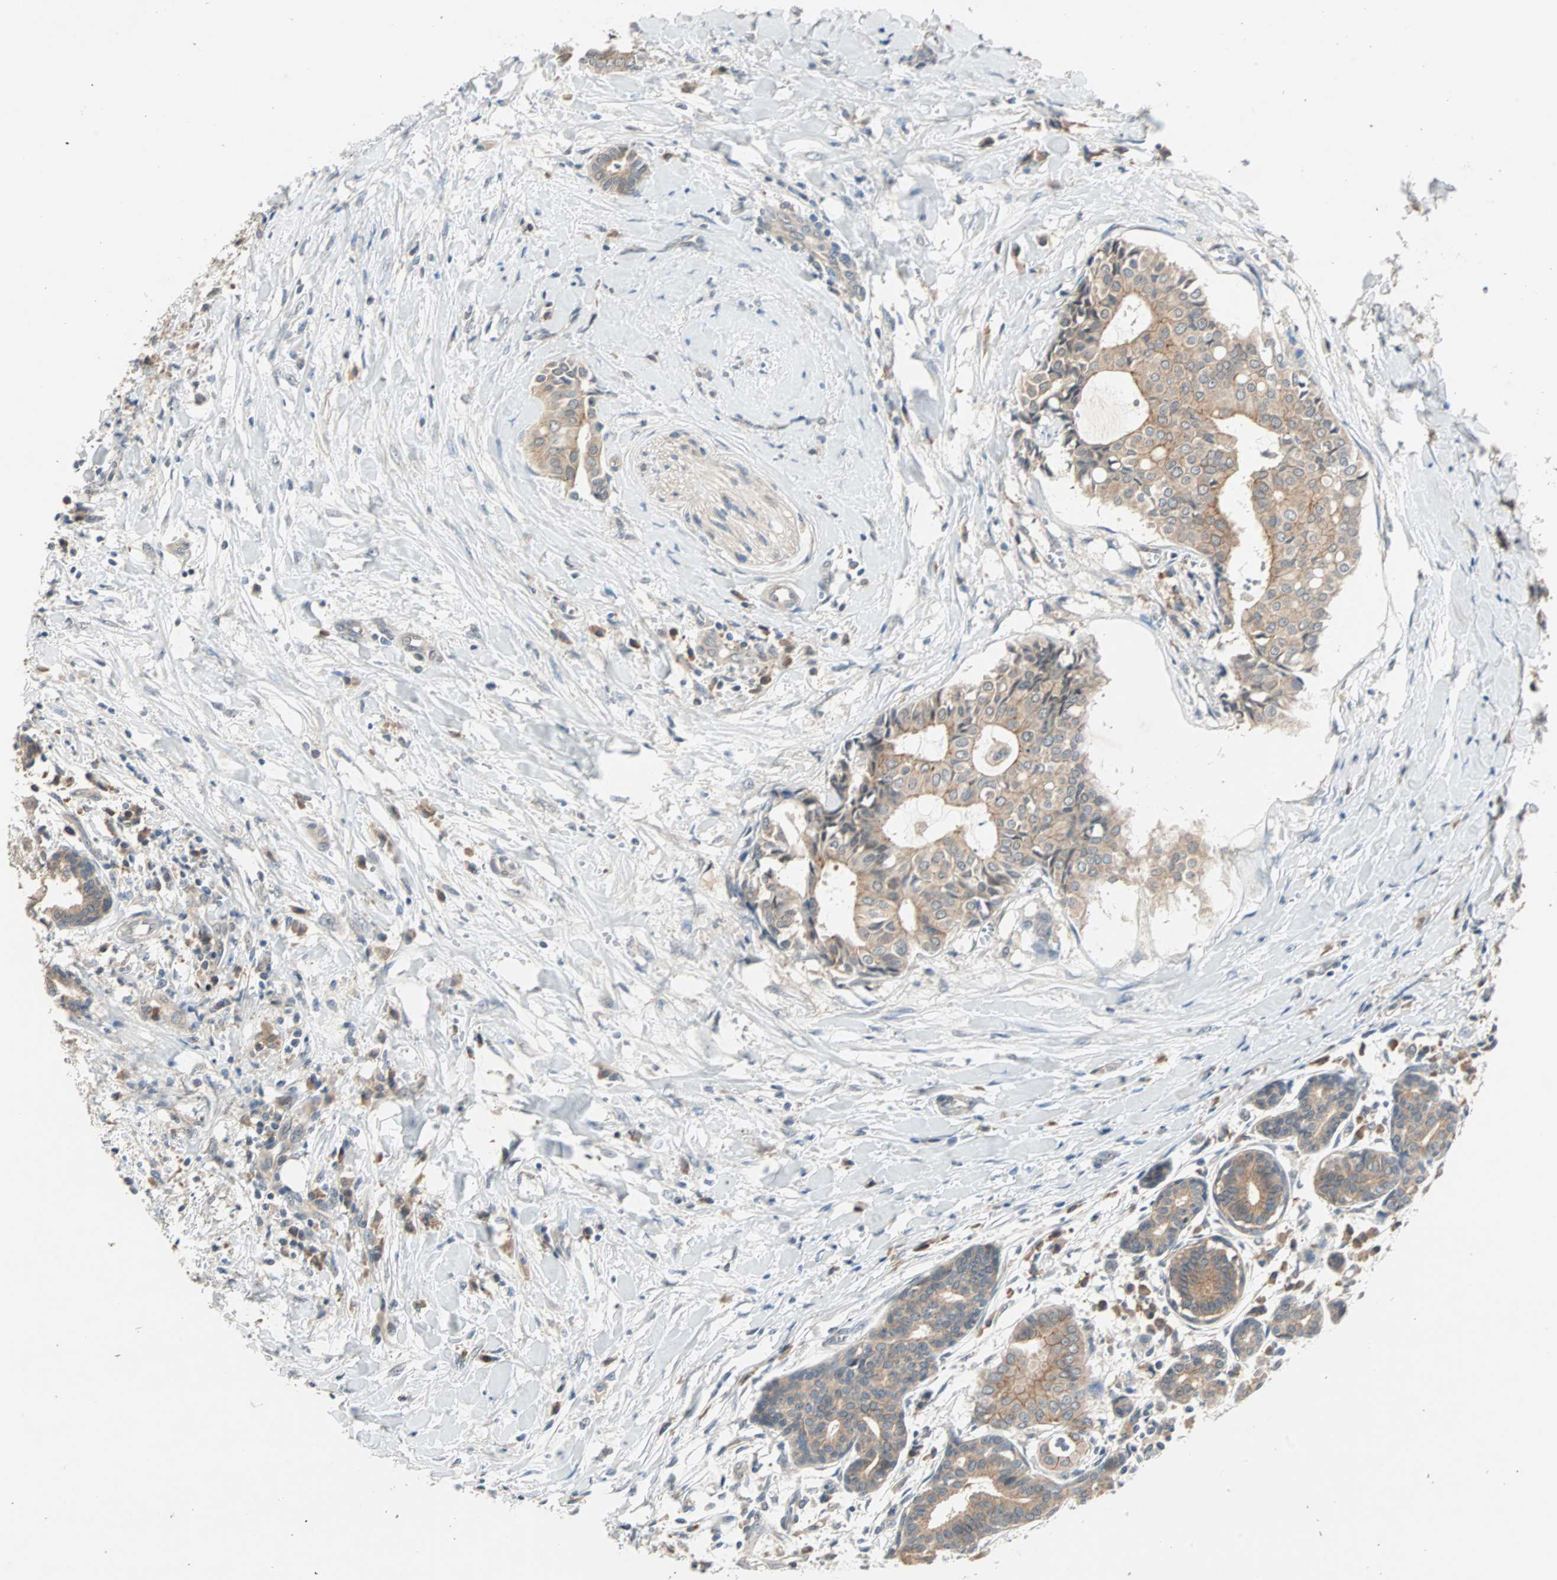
{"staining": {"intensity": "moderate", "quantity": ">75%", "location": "cytoplasmic/membranous"}, "tissue": "head and neck cancer", "cell_type": "Tumor cells", "image_type": "cancer", "snomed": [{"axis": "morphology", "description": "Adenocarcinoma, NOS"}, {"axis": "topography", "description": "Salivary gland"}, {"axis": "topography", "description": "Head-Neck"}], "caption": "A brown stain labels moderate cytoplasmic/membranous expression of a protein in human head and neck cancer tumor cells.", "gene": "TTF2", "patient": {"sex": "female", "age": 59}}